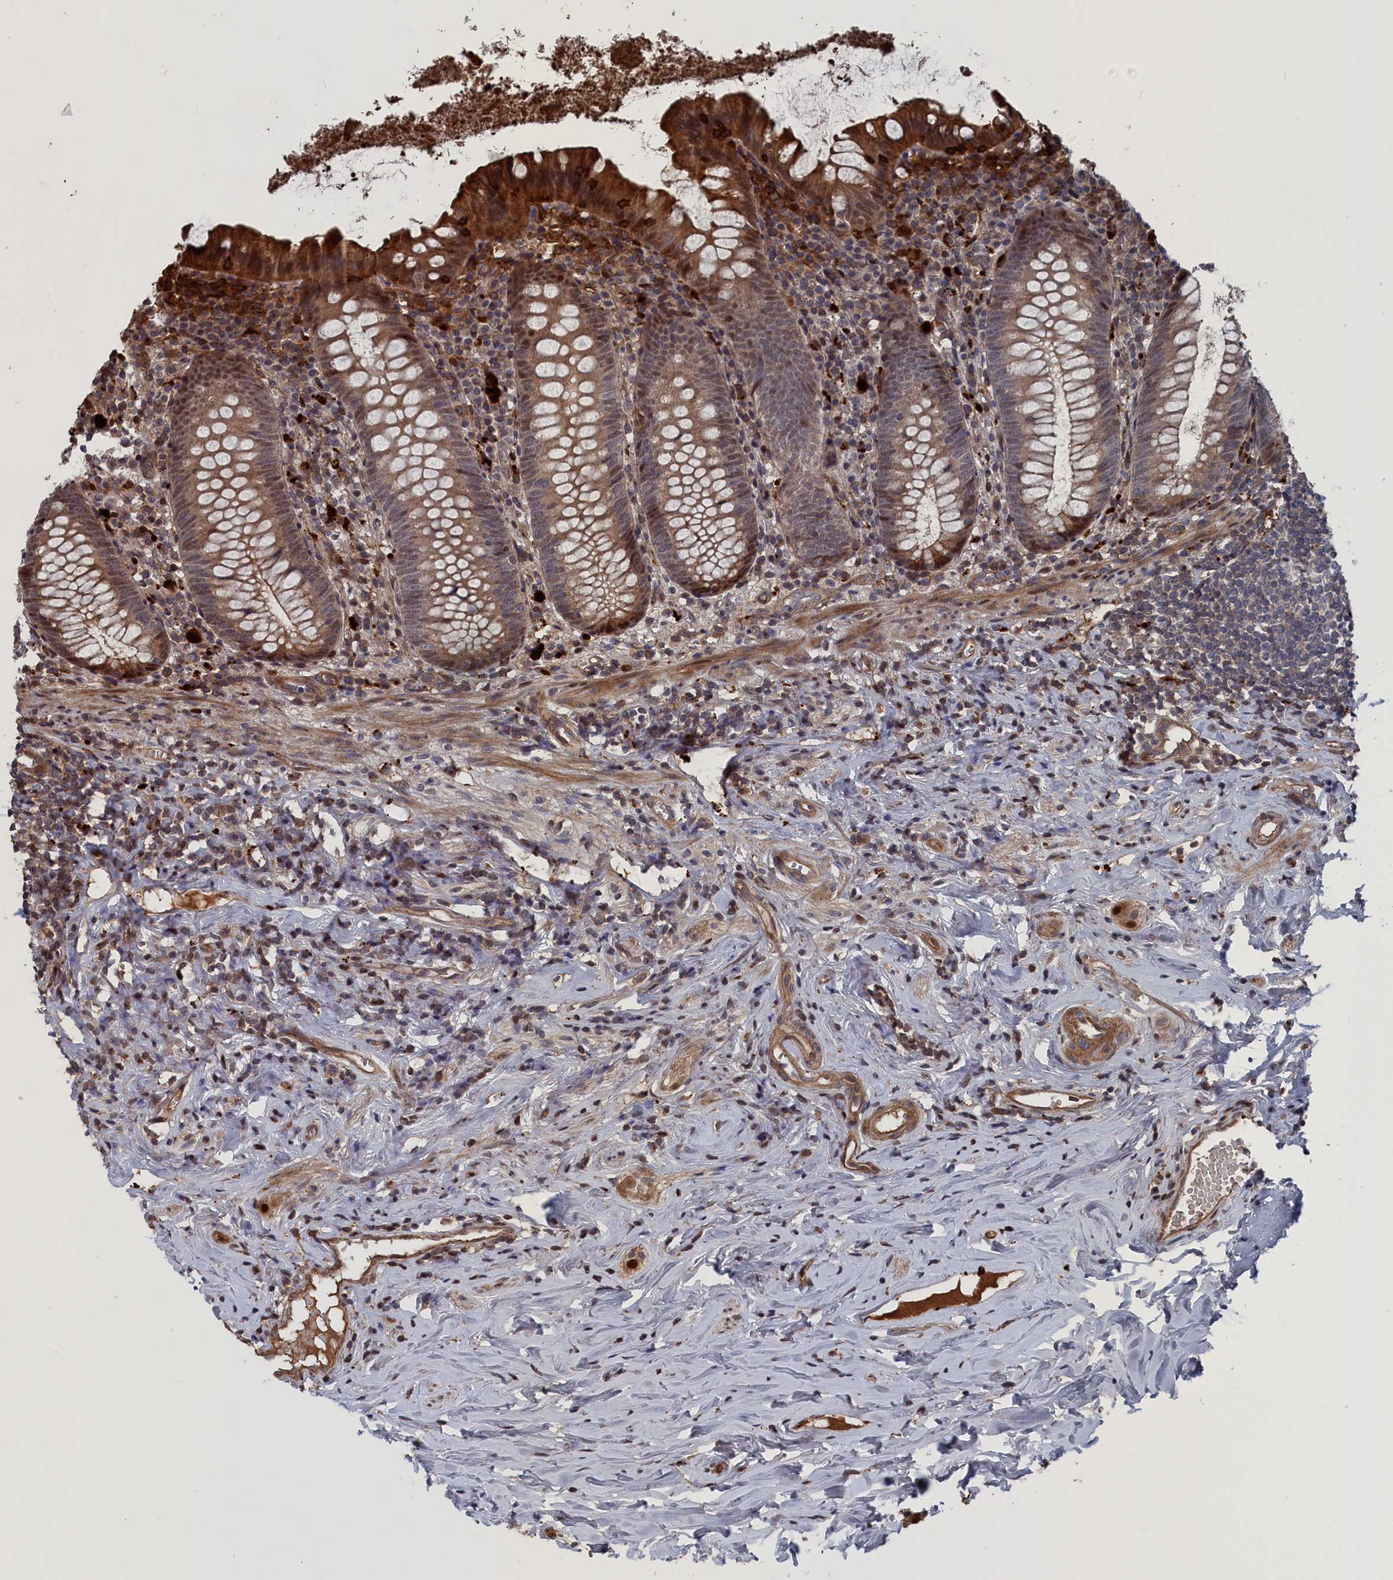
{"staining": {"intensity": "moderate", "quantity": "25%-75%", "location": "cytoplasmic/membranous,nuclear"}, "tissue": "appendix", "cell_type": "Glandular cells", "image_type": "normal", "snomed": [{"axis": "morphology", "description": "Normal tissue, NOS"}, {"axis": "topography", "description": "Appendix"}], "caption": "Human appendix stained for a protein (brown) shows moderate cytoplasmic/membranous,nuclear positive expression in approximately 25%-75% of glandular cells.", "gene": "PLA2G15", "patient": {"sex": "female", "age": 51}}